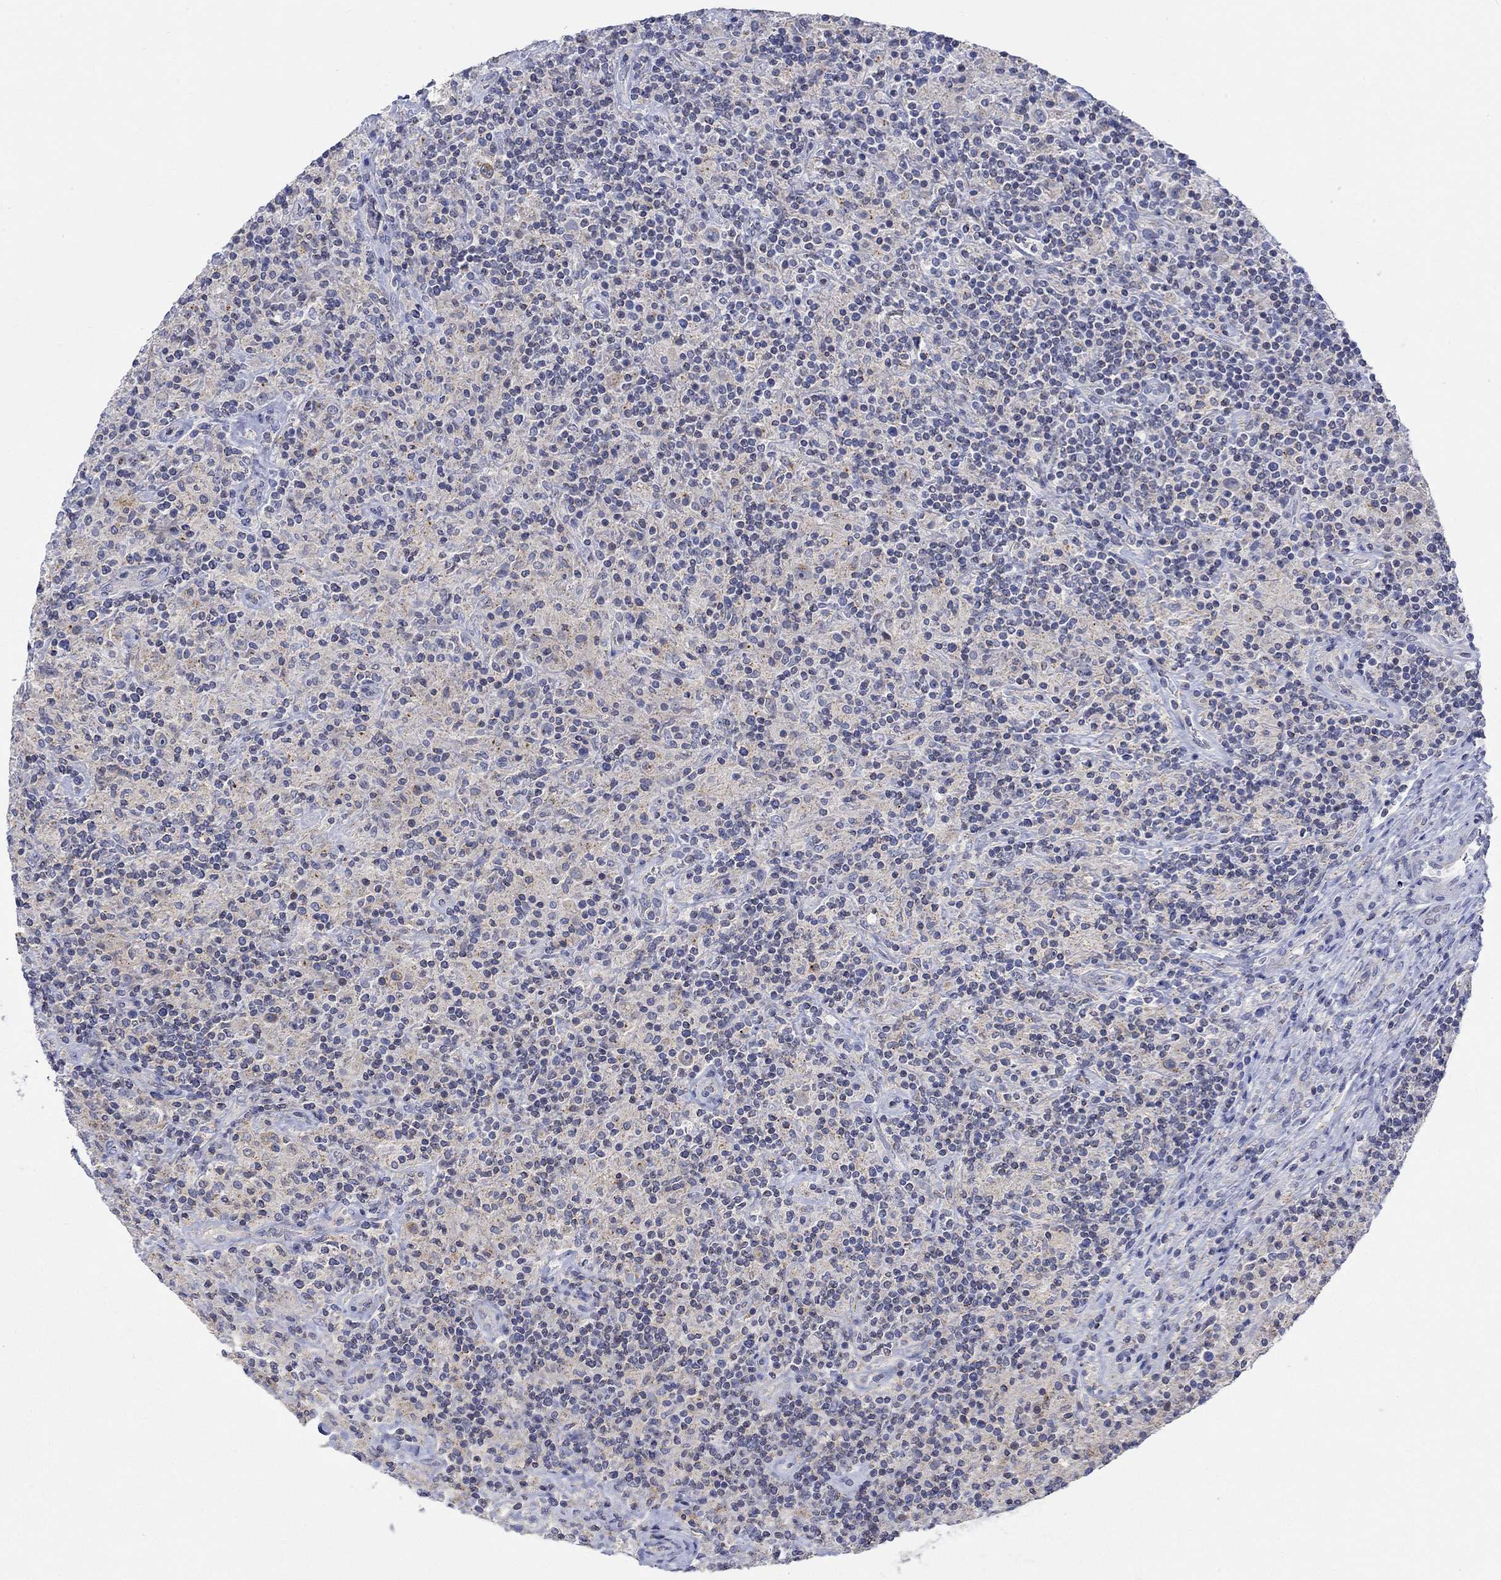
{"staining": {"intensity": "negative", "quantity": "none", "location": "none"}, "tissue": "lymphoma", "cell_type": "Tumor cells", "image_type": "cancer", "snomed": [{"axis": "morphology", "description": "Hodgkin's disease, NOS"}, {"axis": "topography", "description": "Lymph node"}], "caption": "Immunohistochemistry (IHC) photomicrograph of lymphoma stained for a protein (brown), which reveals no staining in tumor cells.", "gene": "NAV3", "patient": {"sex": "male", "age": 70}}